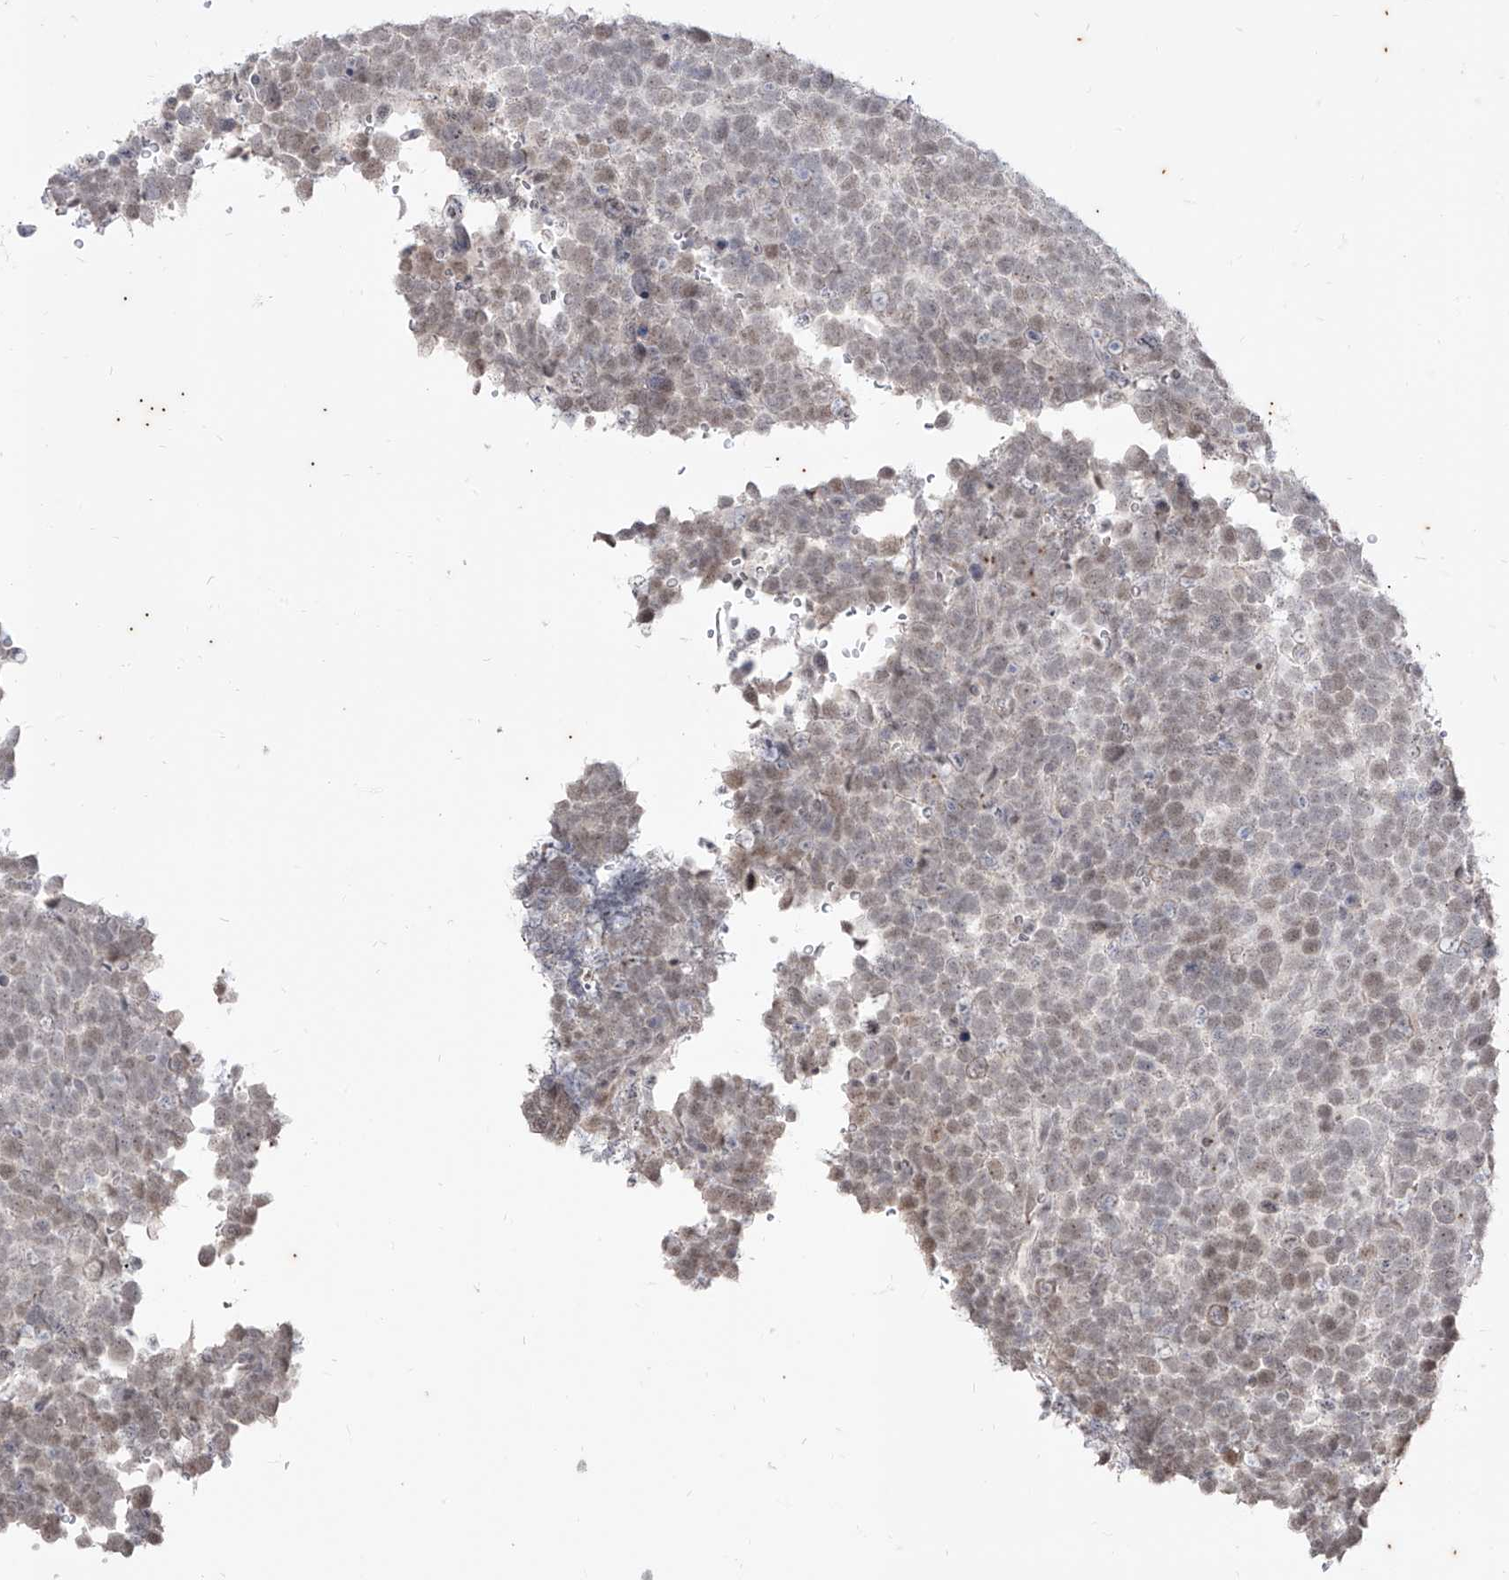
{"staining": {"intensity": "weak", "quantity": "25%-75%", "location": "nuclear"}, "tissue": "urothelial cancer", "cell_type": "Tumor cells", "image_type": "cancer", "snomed": [{"axis": "morphology", "description": "Urothelial carcinoma, High grade"}, {"axis": "topography", "description": "Urinary bladder"}], "caption": "IHC (DAB (3,3'-diaminobenzidine)) staining of human urothelial carcinoma (high-grade) exhibits weak nuclear protein positivity in about 25%-75% of tumor cells.", "gene": "PHF20L1", "patient": {"sex": "female", "age": 82}}